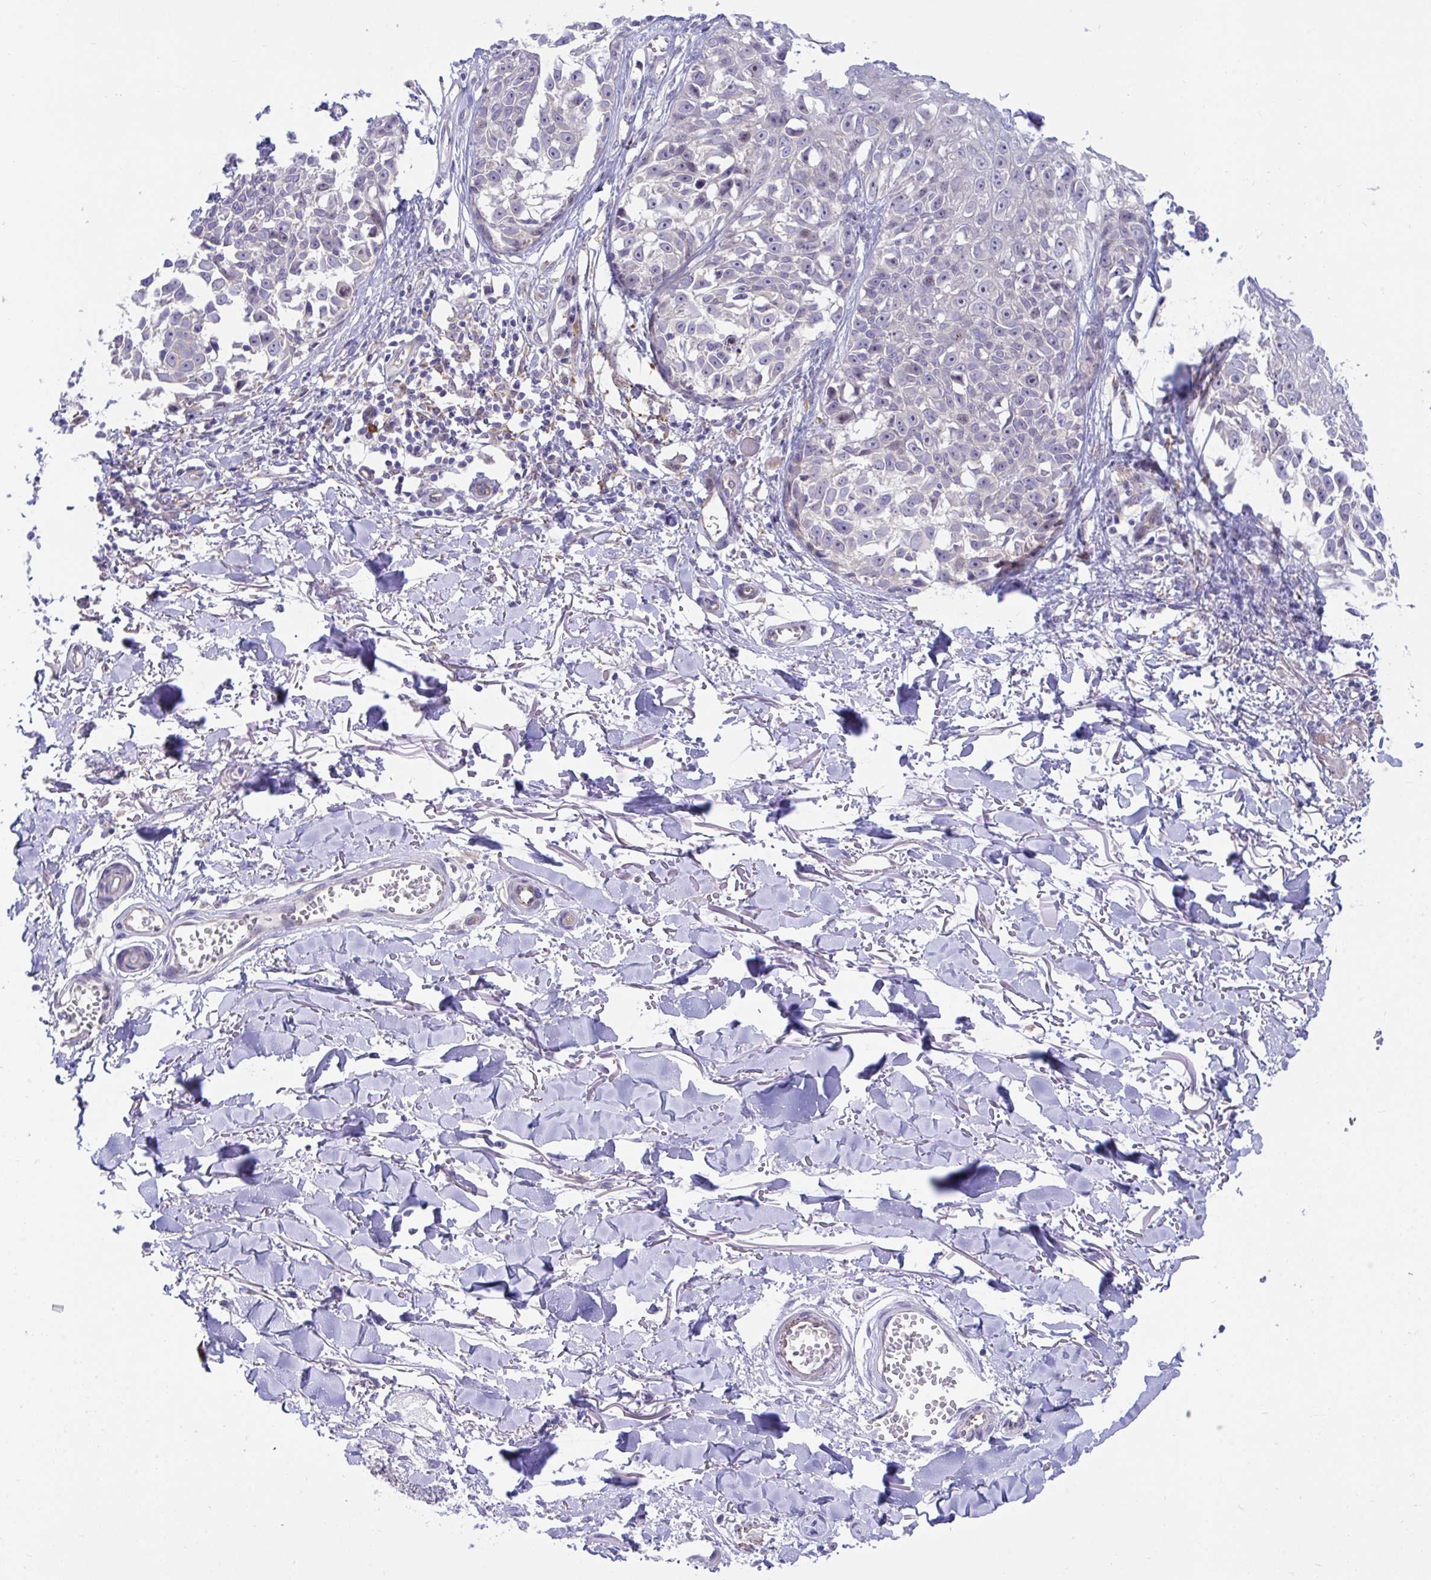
{"staining": {"intensity": "negative", "quantity": "none", "location": "none"}, "tissue": "melanoma", "cell_type": "Tumor cells", "image_type": "cancer", "snomed": [{"axis": "morphology", "description": "Malignant melanoma, NOS"}, {"axis": "topography", "description": "Skin"}], "caption": "DAB immunohistochemical staining of human malignant melanoma displays no significant expression in tumor cells.", "gene": "CENPQ", "patient": {"sex": "male", "age": 73}}